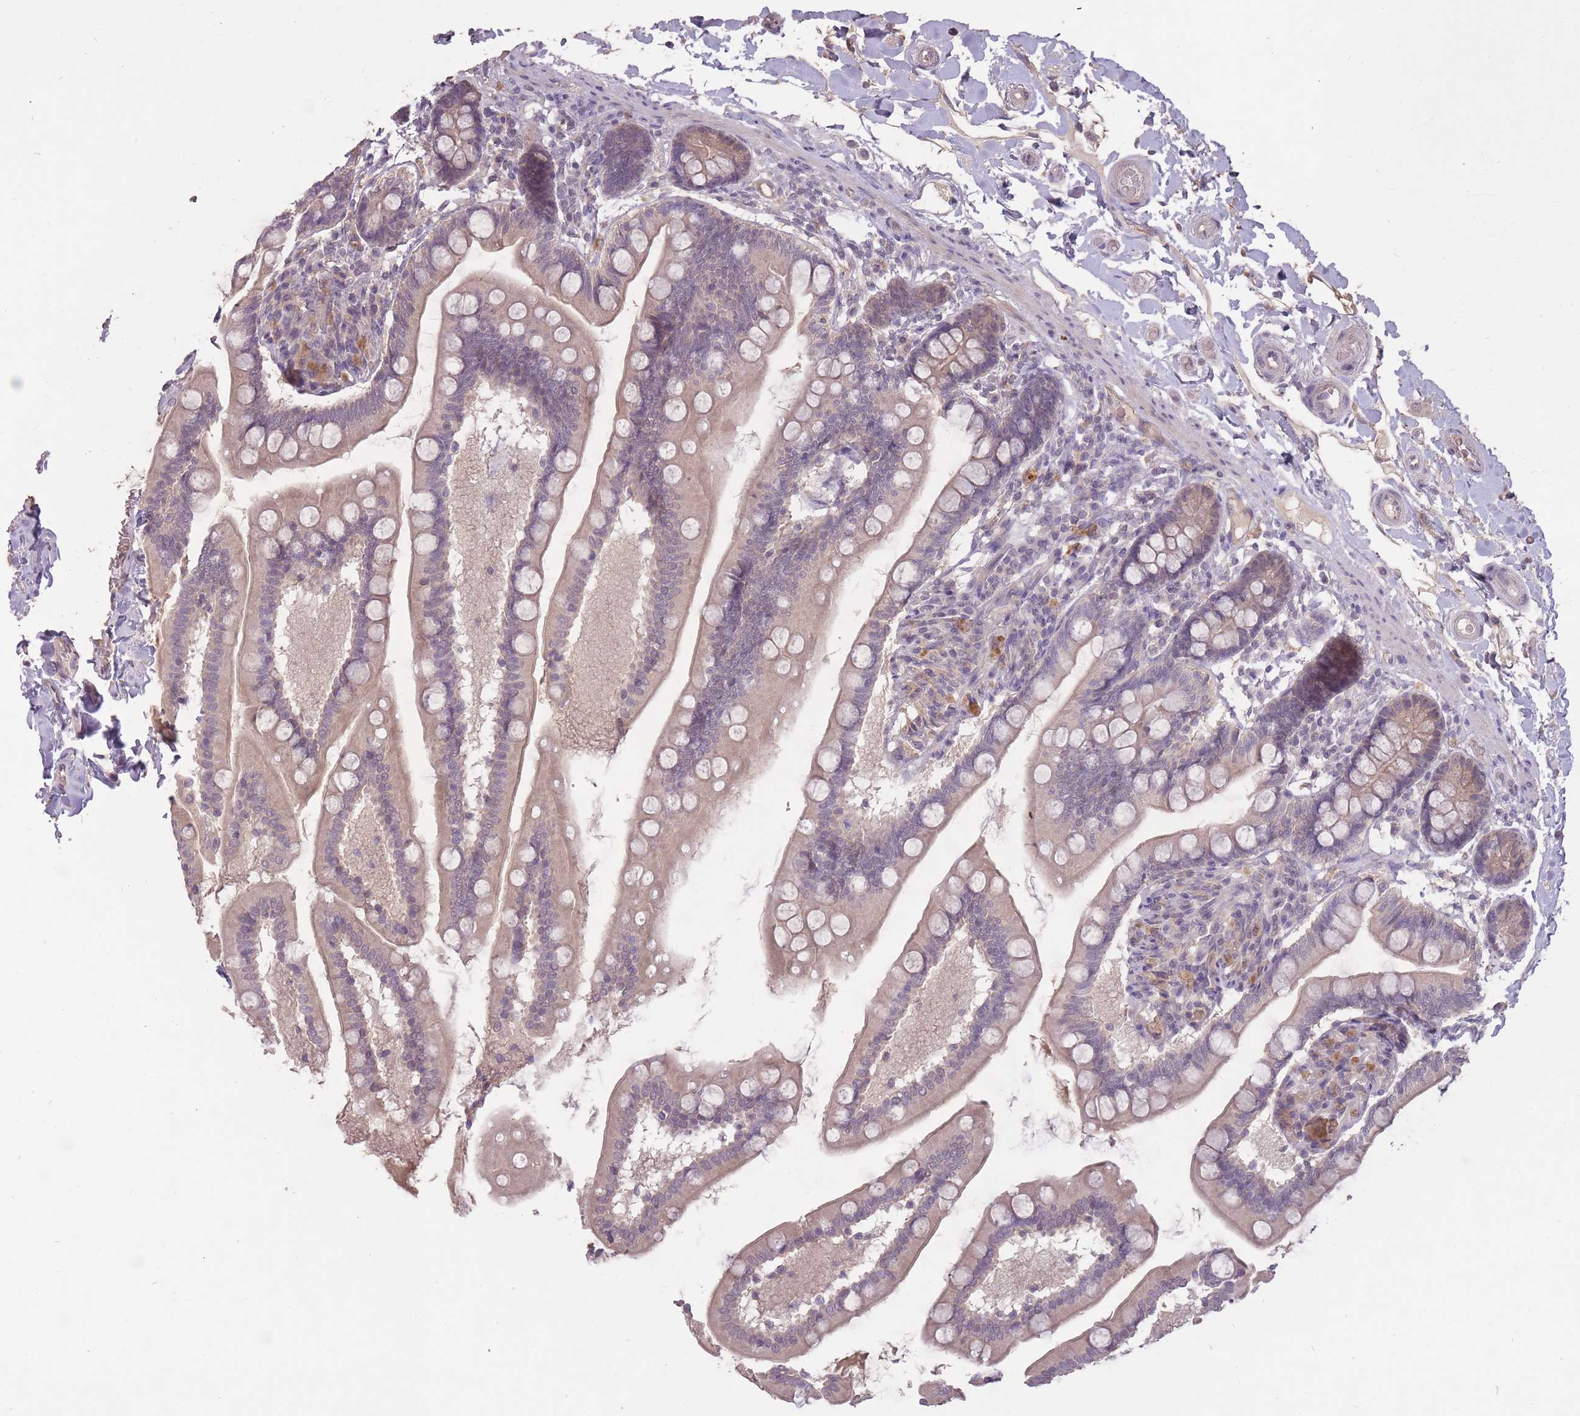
{"staining": {"intensity": "moderate", "quantity": "25%-75%", "location": "cytoplasmic/membranous"}, "tissue": "small intestine", "cell_type": "Glandular cells", "image_type": "normal", "snomed": [{"axis": "morphology", "description": "Normal tissue, NOS"}, {"axis": "topography", "description": "Small intestine"}], "caption": "This histopathology image exhibits immunohistochemistry staining of unremarkable human small intestine, with medium moderate cytoplasmic/membranous positivity in about 25%-75% of glandular cells.", "gene": "LRATD2", "patient": {"sex": "female", "age": 64}}